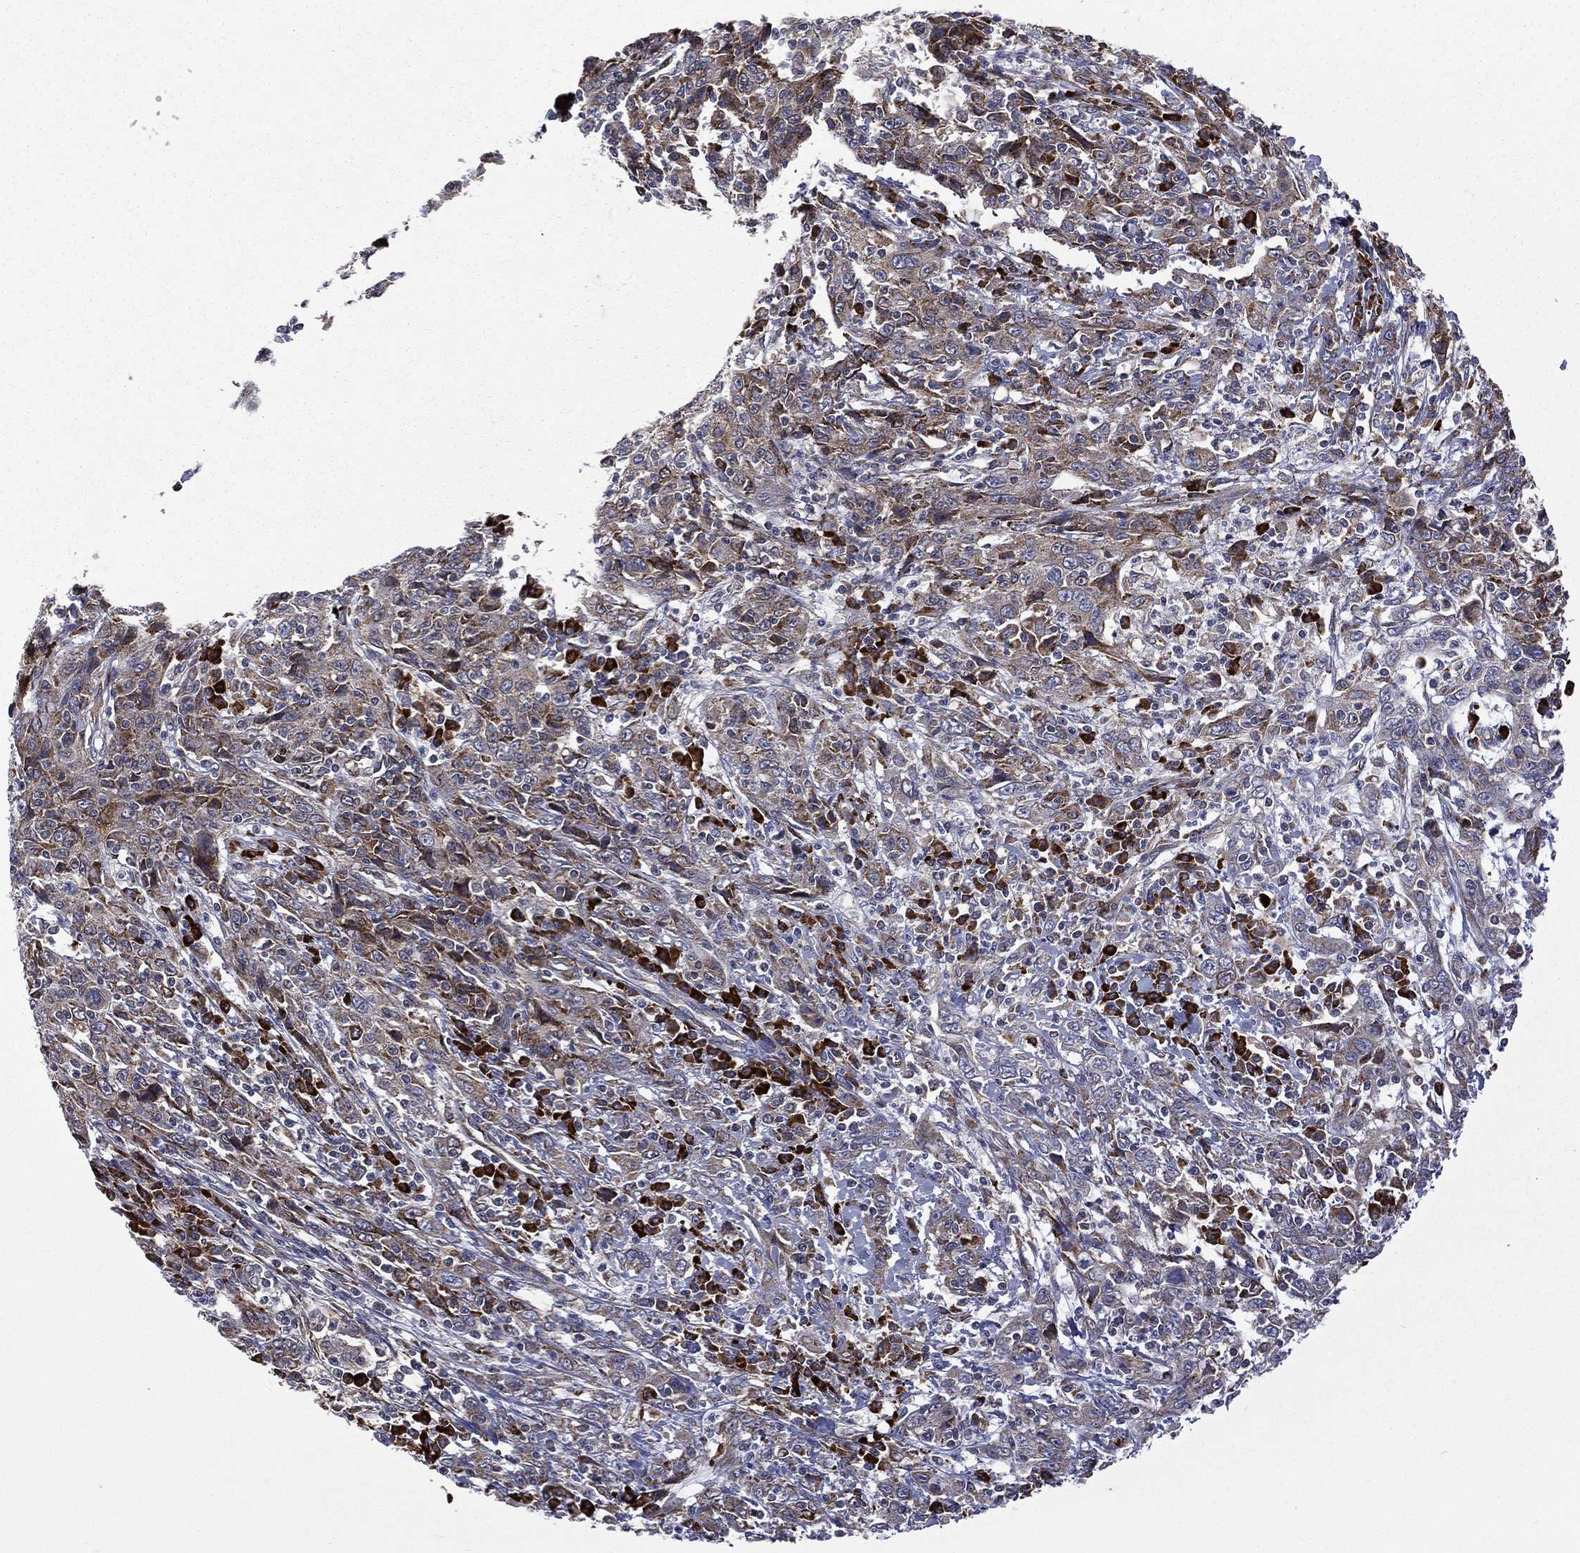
{"staining": {"intensity": "moderate", "quantity": "25%-75%", "location": "cytoplasmic/membranous"}, "tissue": "cervical cancer", "cell_type": "Tumor cells", "image_type": "cancer", "snomed": [{"axis": "morphology", "description": "Squamous cell carcinoma, NOS"}, {"axis": "topography", "description": "Cervix"}], "caption": "Protein expression analysis of cervical squamous cell carcinoma shows moderate cytoplasmic/membranous staining in about 25%-75% of tumor cells.", "gene": "C20orf96", "patient": {"sex": "female", "age": 46}}